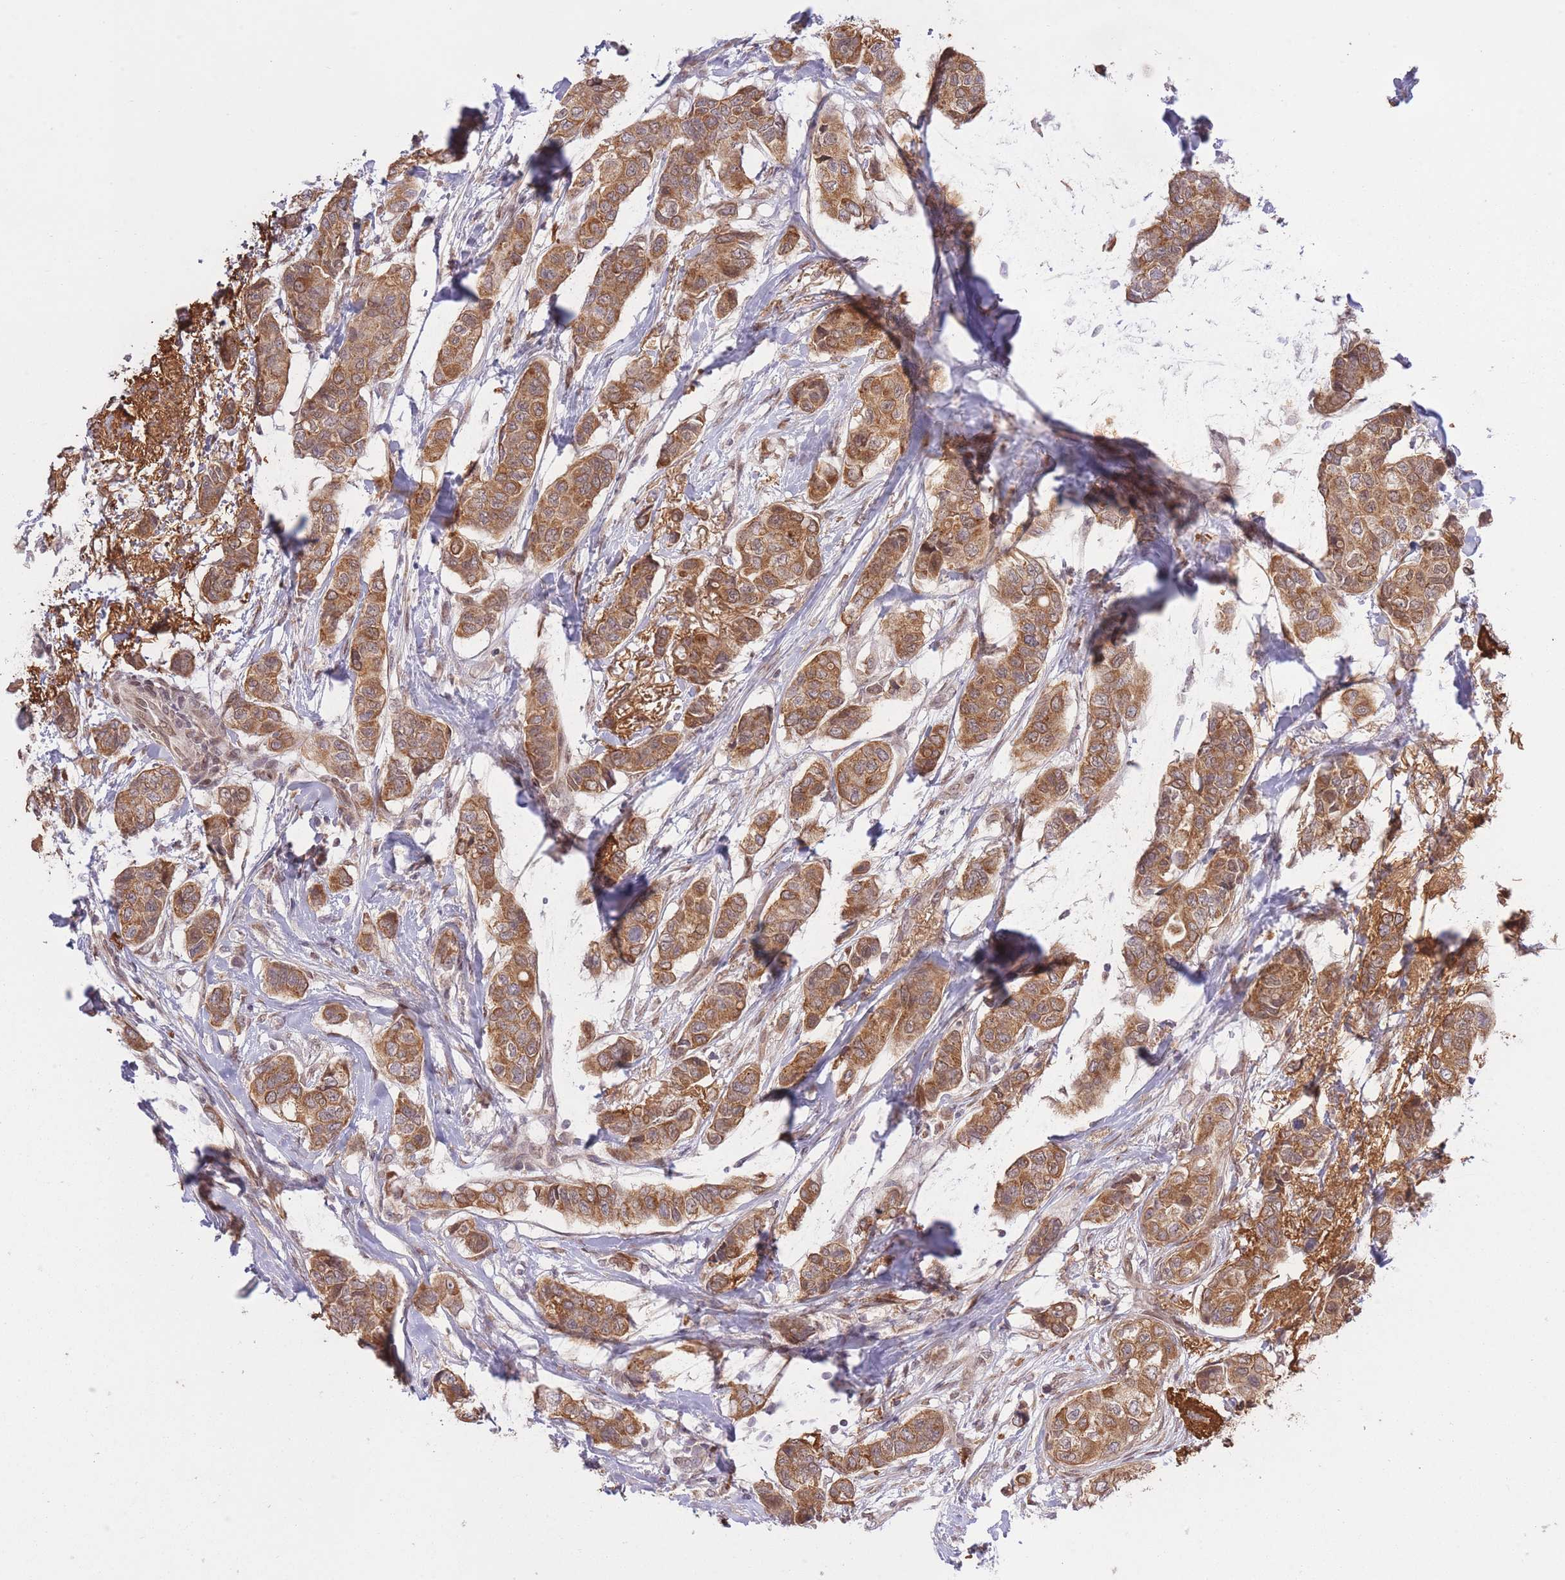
{"staining": {"intensity": "moderate", "quantity": ">75%", "location": "cytoplasmic/membranous"}, "tissue": "breast cancer", "cell_type": "Tumor cells", "image_type": "cancer", "snomed": [{"axis": "morphology", "description": "Lobular carcinoma"}, {"axis": "topography", "description": "Breast"}], "caption": "Approximately >75% of tumor cells in breast cancer demonstrate moderate cytoplasmic/membranous protein staining as visualized by brown immunohistochemical staining.", "gene": "ZNF391", "patient": {"sex": "female", "age": 51}}